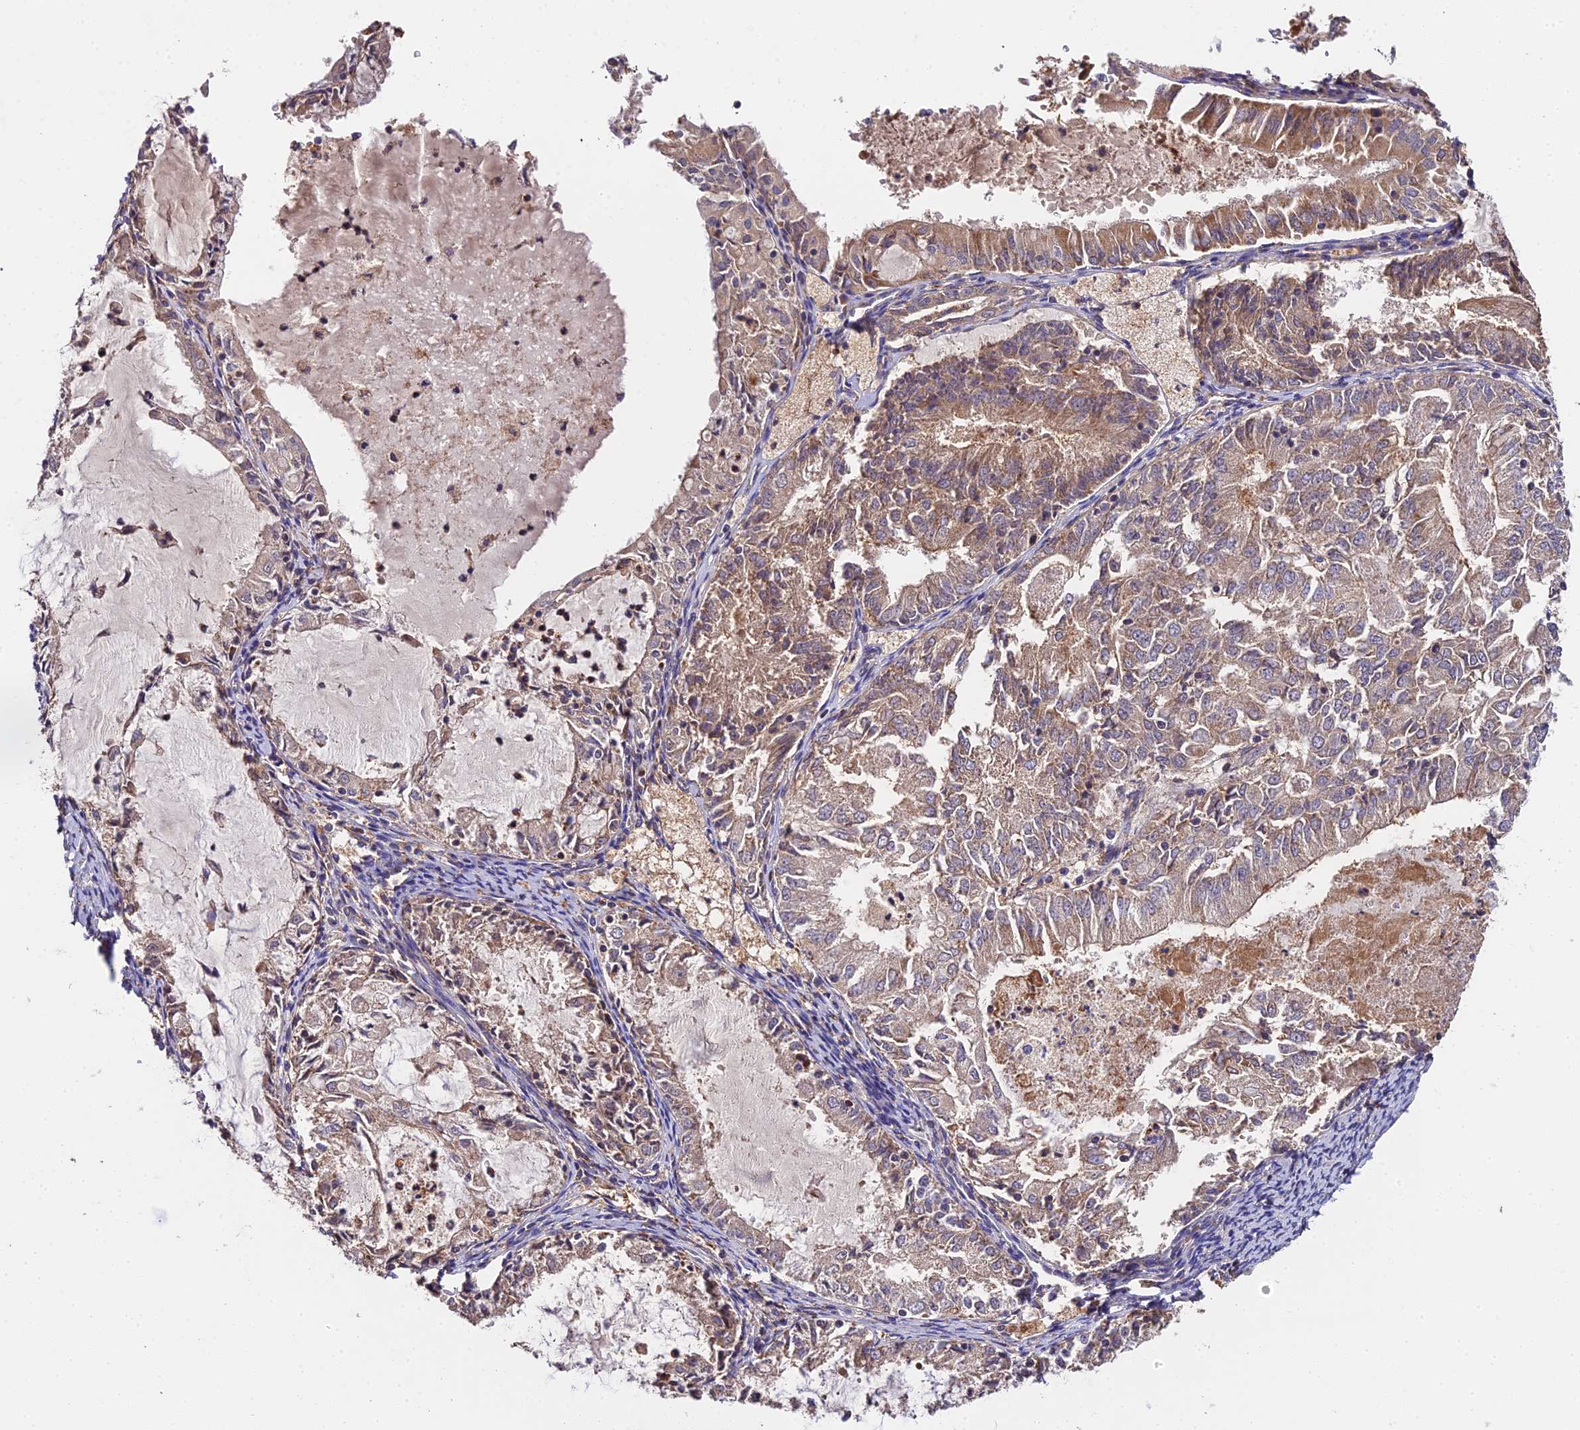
{"staining": {"intensity": "weak", "quantity": ">75%", "location": "cytoplasmic/membranous"}, "tissue": "endometrial cancer", "cell_type": "Tumor cells", "image_type": "cancer", "snomed": [{"axis": "morphology", "description": "Adenocarcinoma, NOS"}, {"axis": "topography", "description": "Endometrium"}], "caption": "IHC staining of endometrial adenocarcinoma, which shows low levels of weak cytoplasmic/membranous positivity in about >75% of tumor cells indicating weak cytoplasmic/membranous protein positivity. The staining was performed using DAB (brown) for protein detection and nuclei were counterstained in hematoxylin (blue).", "gene": "ZBED8", "patient": {"sex": "female", "age": 57}}